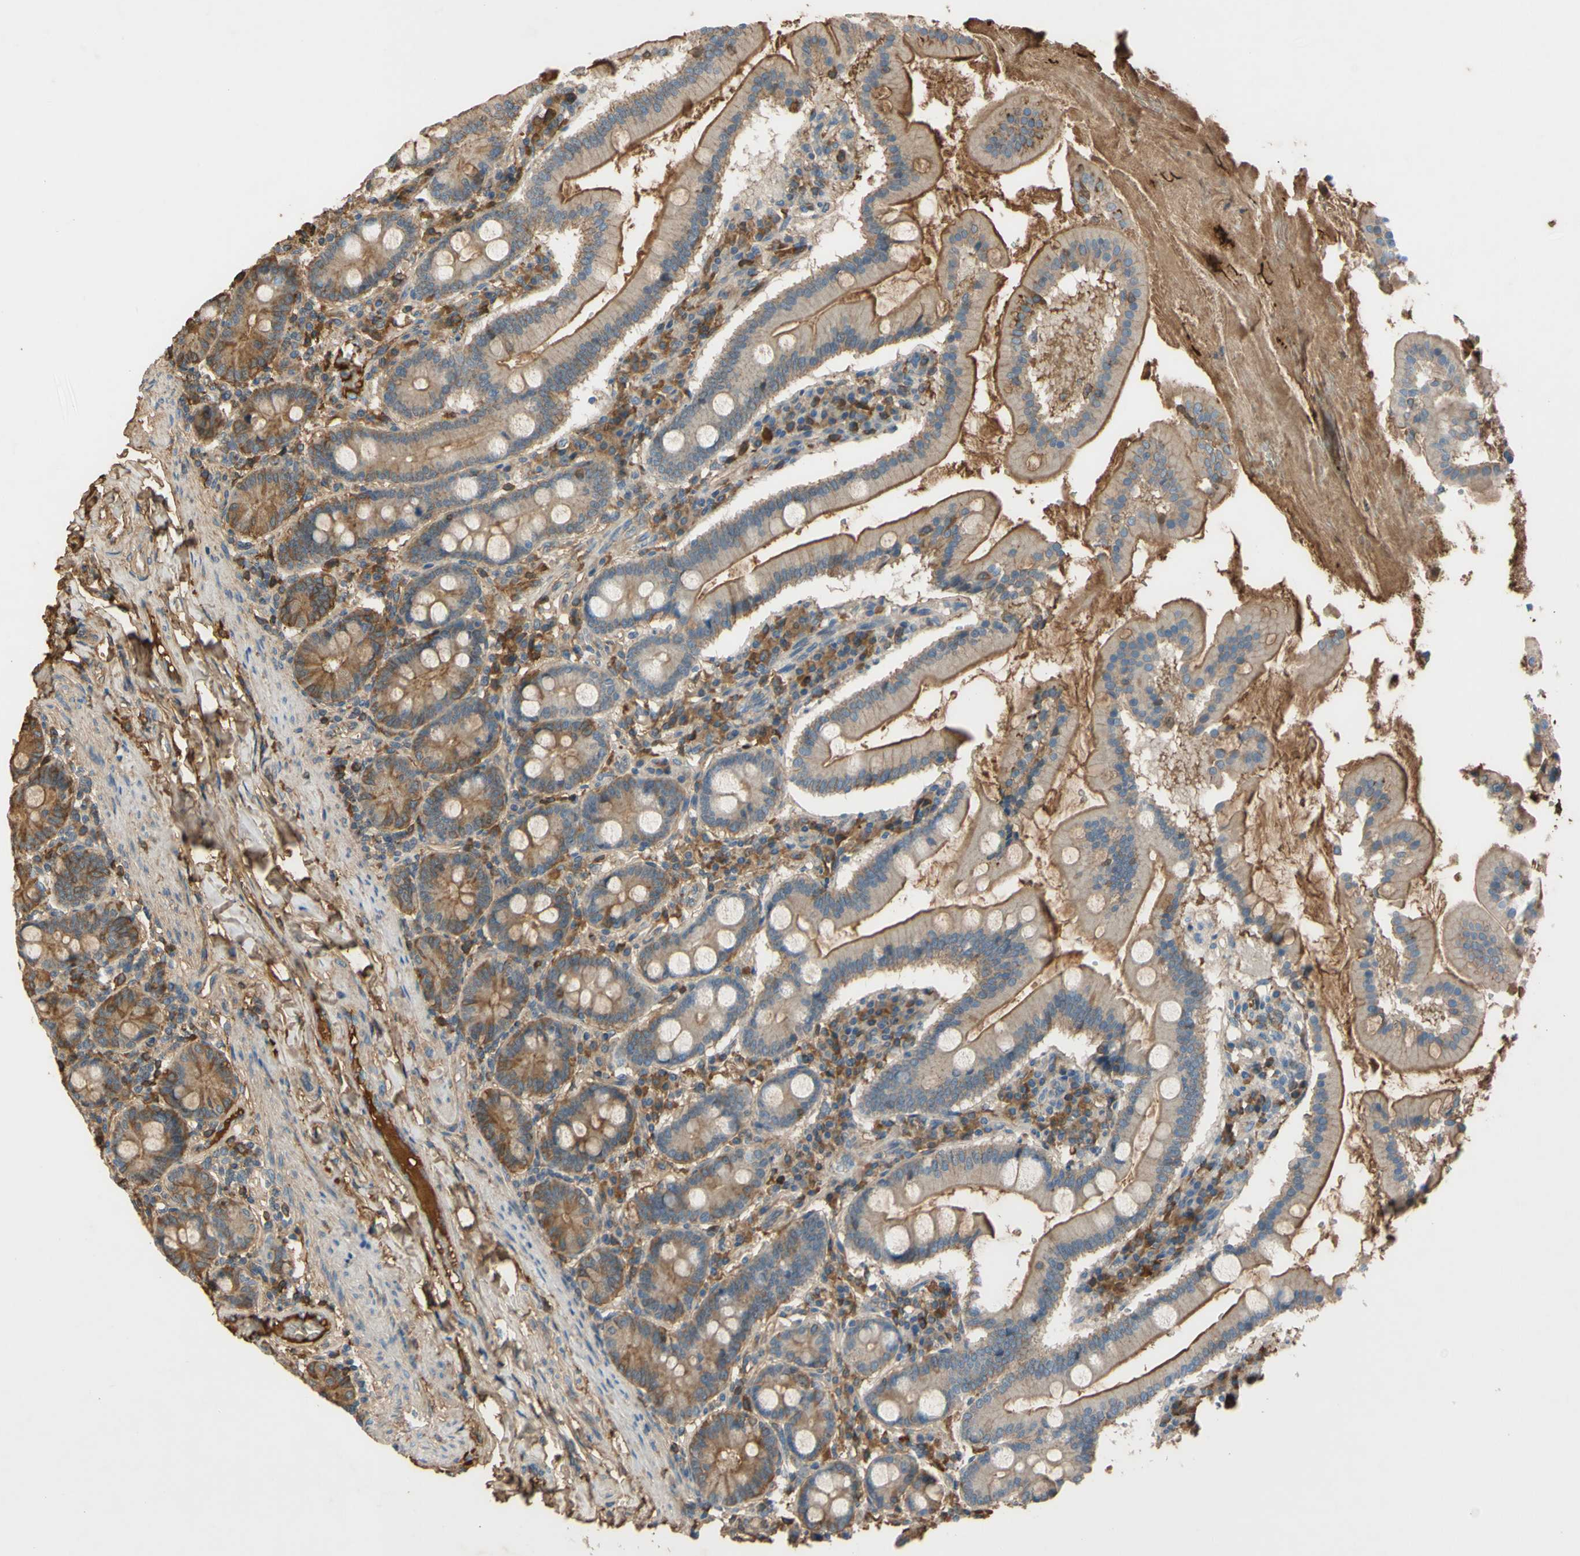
{"staining": {"intensity": "moderate", "quantity": ">75%", "location": "cytoplasmic/membranous"}, "tissue": "duodenum", "cell_type": "Glandular cells", "image_type": "normal", "snomed": [{"axis": "morphology", "description": "Normal tissue, NOS"}, {"axis": "topography", "description": "Duodenum"}], "caption": "The immunohistochemical stain labels moderate cytoplasmic/membranous expression in glandular cells of unremarkable duodenum.", "gene": "TIMP2", "patient": {"sex": "male", "age": 50}}